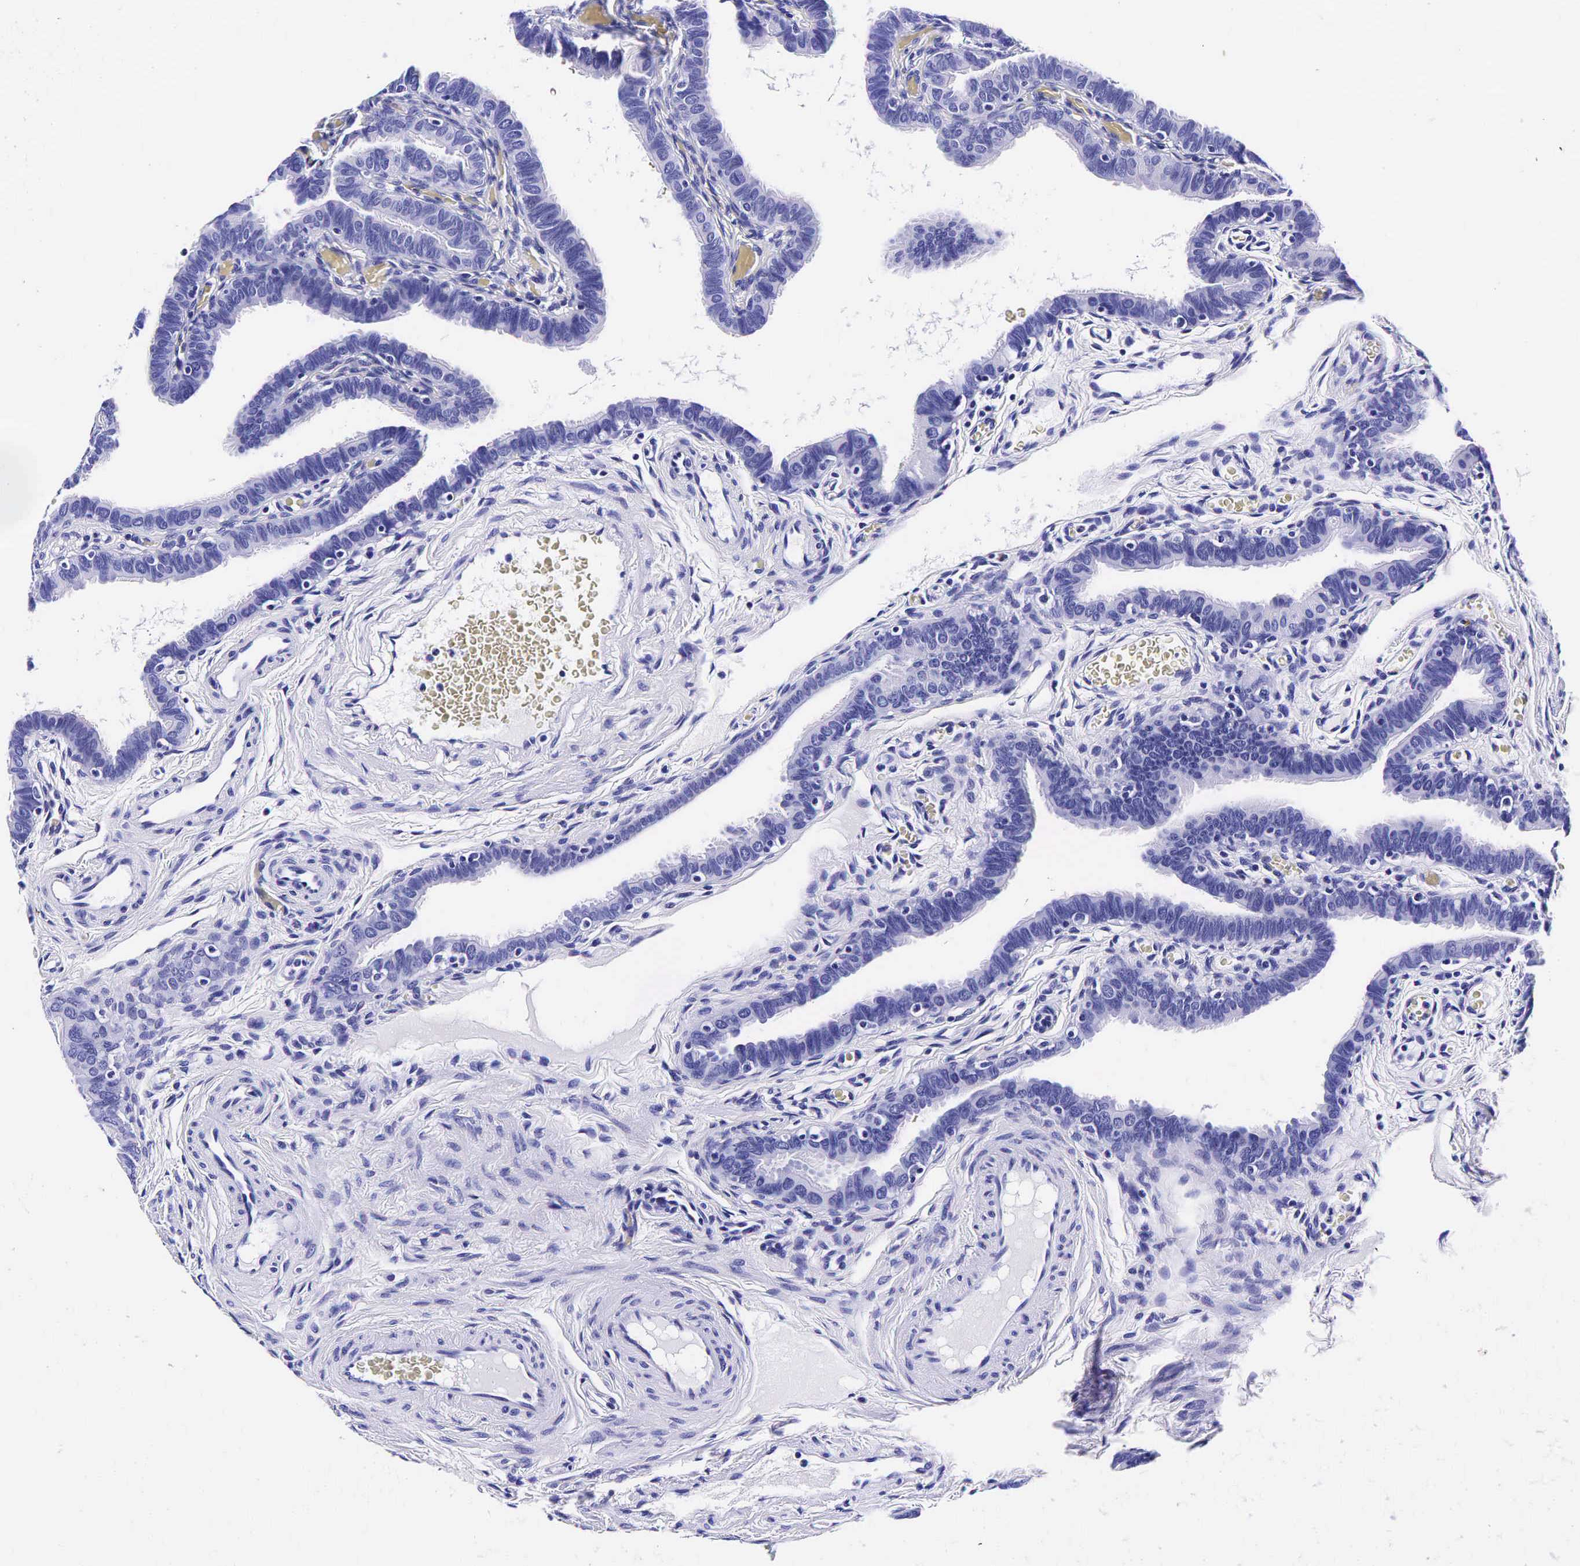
{"staining": {"intensity": "negative", "quantity": "none", "location": "none"}, "tissue": "fallopian tube", "cell_type": "Glandular cells", "image_type": "normal", "snomed": [{"axis": "morphology", "description": "Normal tissue, NOS"}, {"axis": "topography", "description": "Vagina"}, {"axis": "topography", "description": "Fallopian tube"}], "caption": "High power microscopy histopathology image of an IHC micrograph of benign fallopian tube, revealing no significant staining in glandular cells. Nuclei are stained in blue.", "gene": "GAST", "patient": {"sex": "female", "age": 38}}